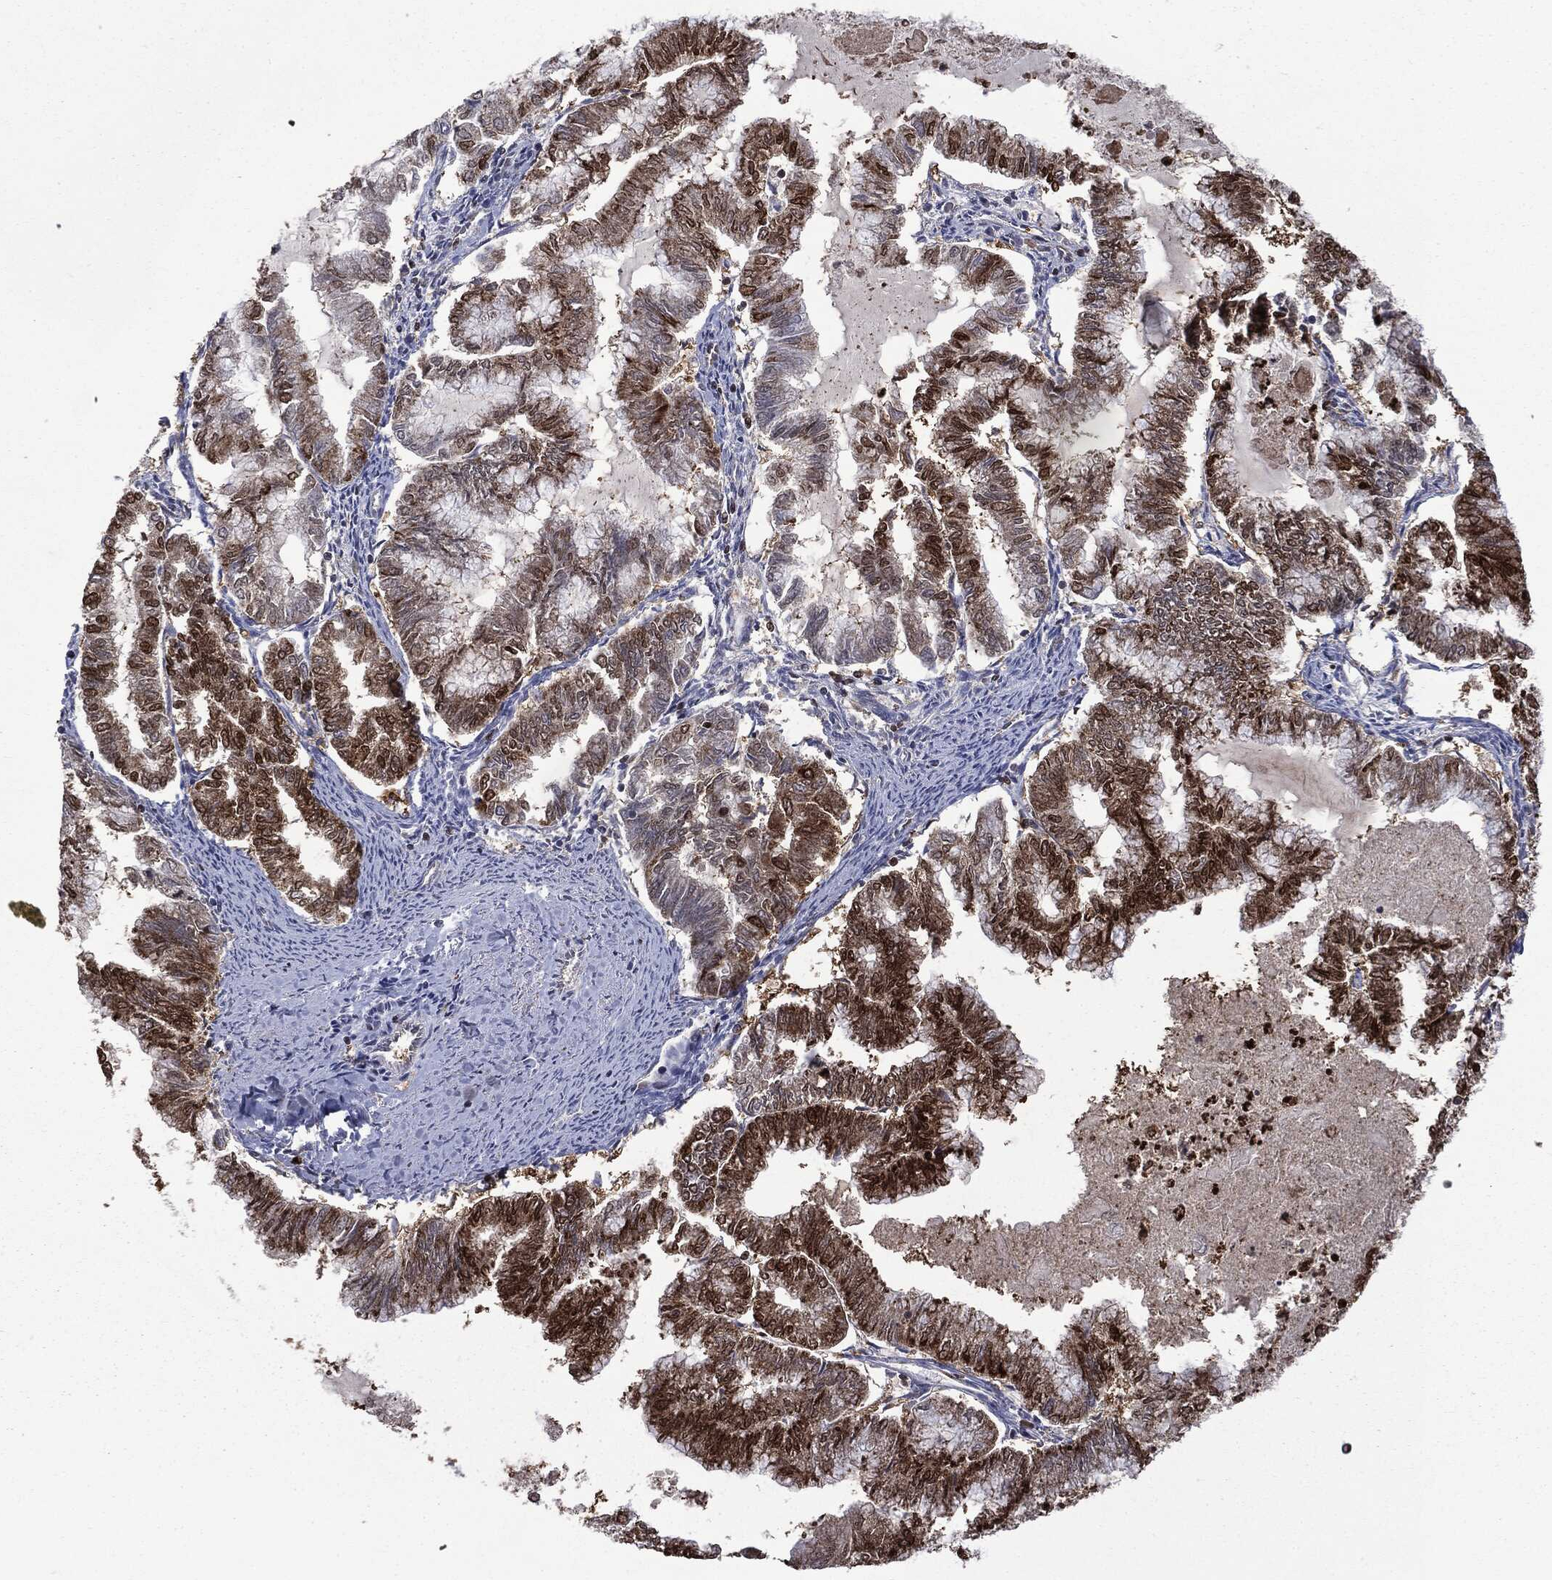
{"staining": {"intensity": "strong", "quantity": "25%-75%", "location": "cytoplasmic/membranous,nuclear"}, "tissue": "endometrial cancer", "cell_type": "Tumor cells", "image_type": "cancer", "snomed": [{"axis": "morphology", "description": "Adenocarcinoma, NOS"}, {"axis": "topography", "description": "Endometrium"}], "caption": "Protein staining by immunohistochemistry demonstrates strong cytoplasmic/membranous and nuclear expression in about 25%-75% of tumor cells in endometrial cancer (adenocarcinoma). Nuclei are stained in blue.", "gene": "GPI", "patient": {"sex": "female", "age": 79}}